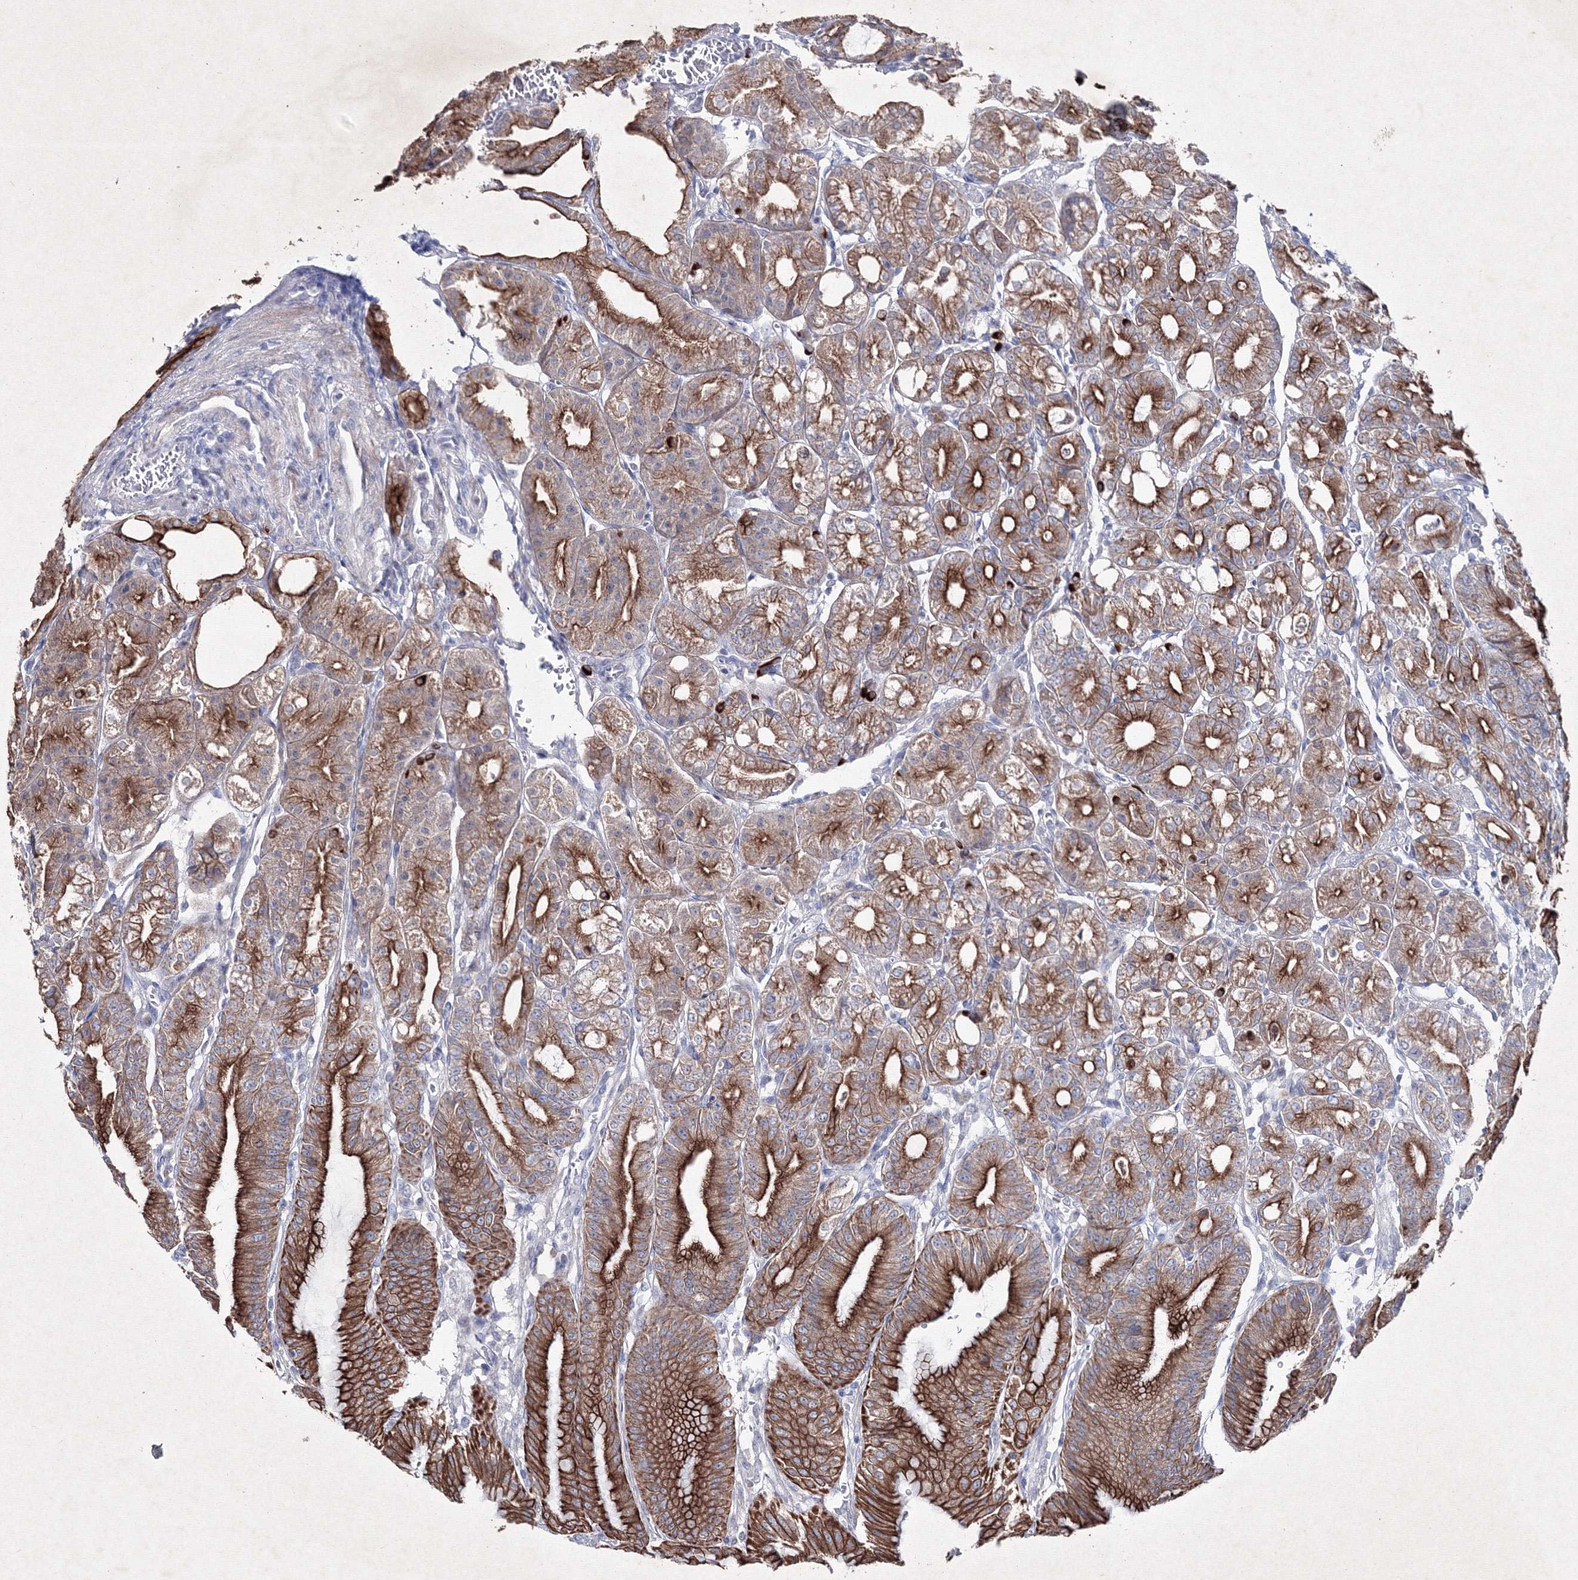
{"staining": {"intensity": "strong", "quantity": "25%-75%", "location": "cytoplasmic/membranous"}, "tissue": "stomach", "cell_type": "Glandular cells", "image_type": "normal", "snomed": [{"axis": "morphology", "description": "Normal tissue, NOS"}, {"axis": "topography", "description": "Stomach, lower"}], "caption": "Stomach stained for a protein exhibits strong cytoplasmic/membranous positivity in glandular cells. Immunohistochemistry (ihc) stains the protein of interest in brown and the nuclei are stained blue.", "gene": "SMIM29", "patient": {"sex": "male", "age": 71}}